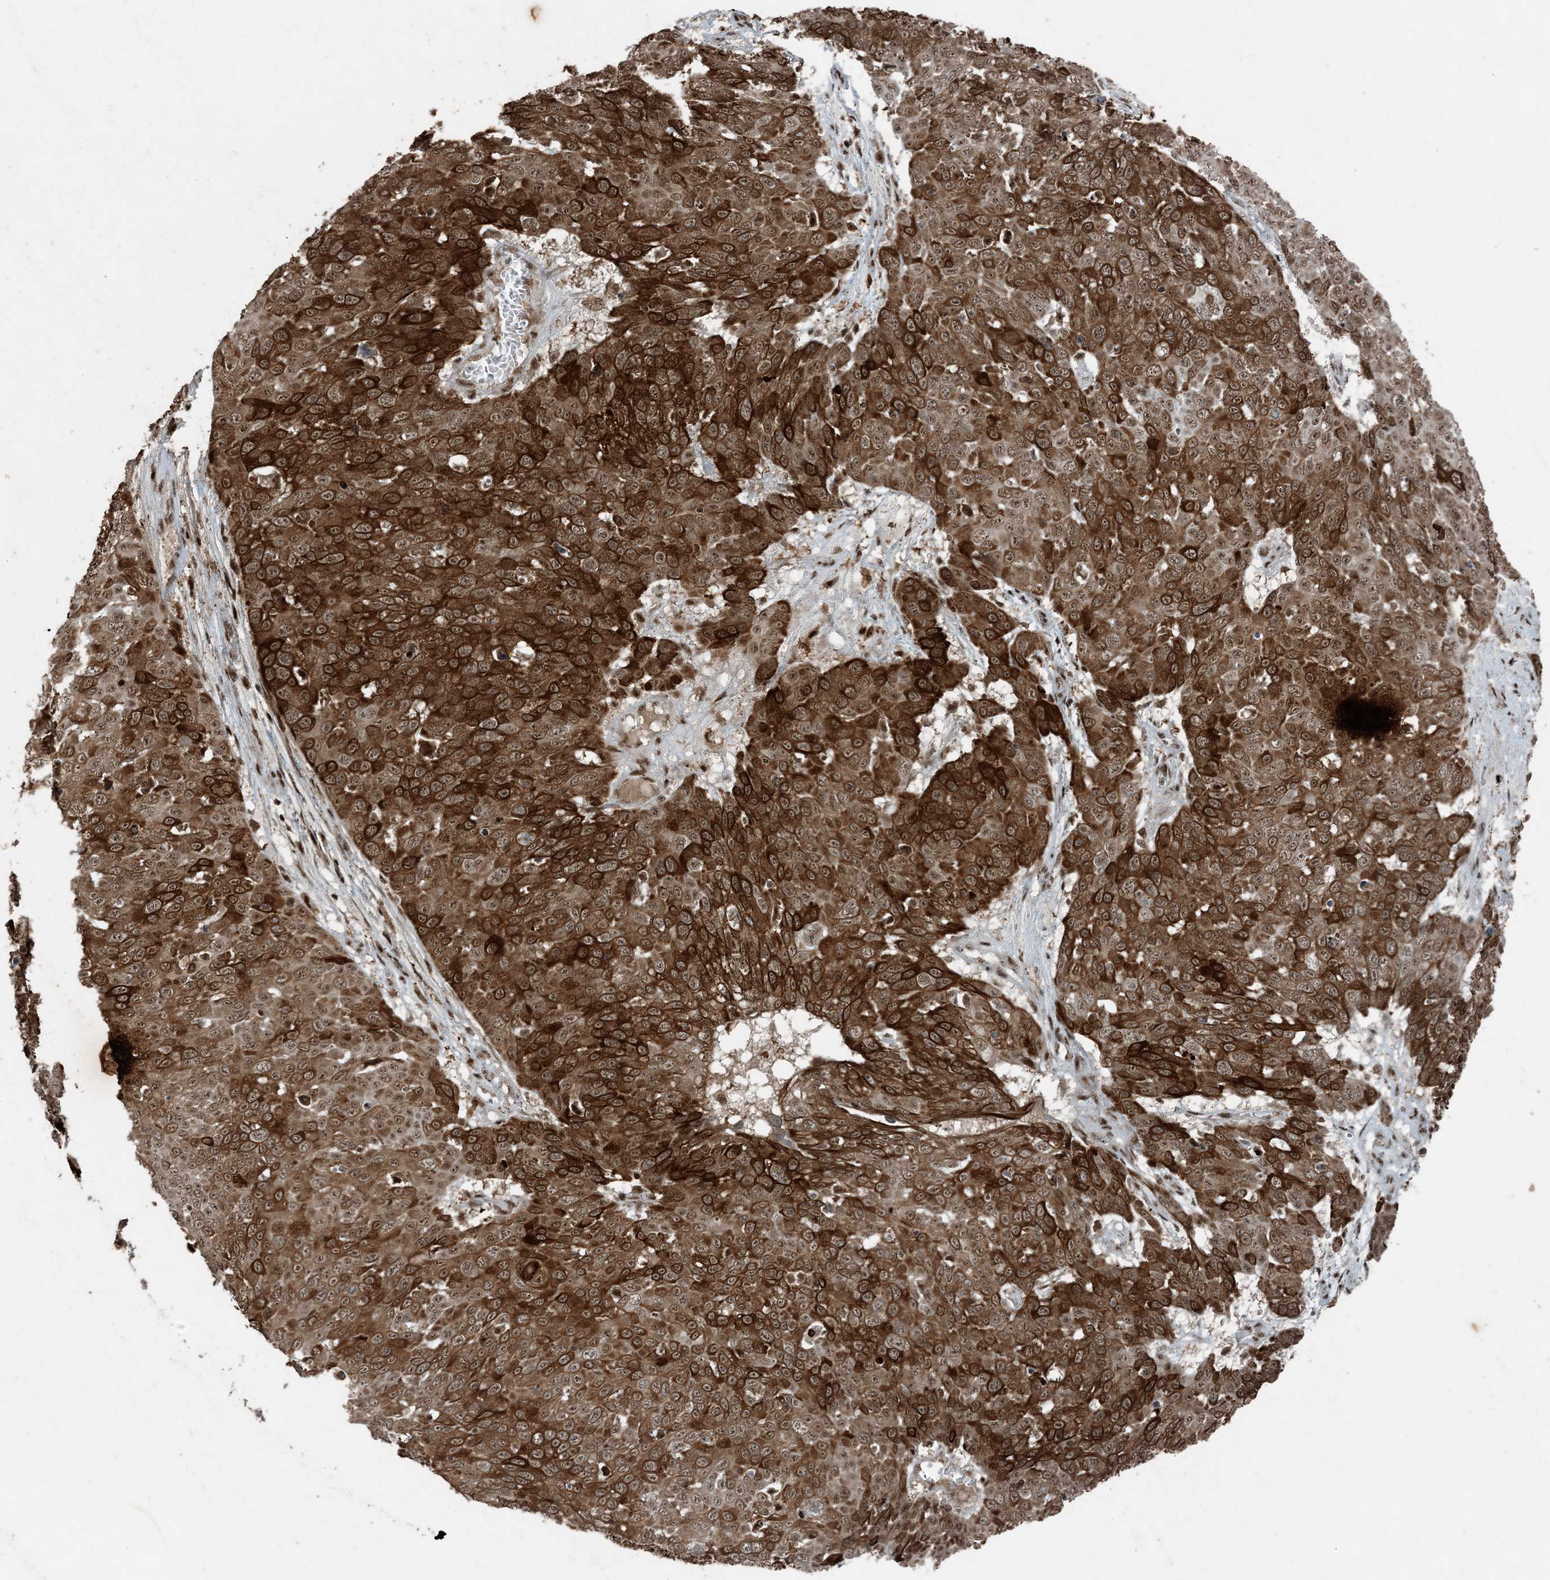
{"staining": {"intensity": "strong", "quantity": ">75%", "location": "cytoplasmic/membranous,nuclear"}, "tissue": "skin cancer", "cell_type": "Tumor cells", "image_type": "cancer", "snomed": [{"axis": "morphology", "description": "Squamous cell carcinoma, NOS"}, {"axis": "topography", "description": "Skin"}], "caption": "Immunohistochemistry (DAB (3,3'-diaminobenzidine)) staining of human skin squamous cell carcinoma displays strong cytoplasmic/membranous and nuclear protein positivity in approximately >75% of tumor cells.", "gene": "TADA2B", "patient": {"sex": "male", "age": 71}}